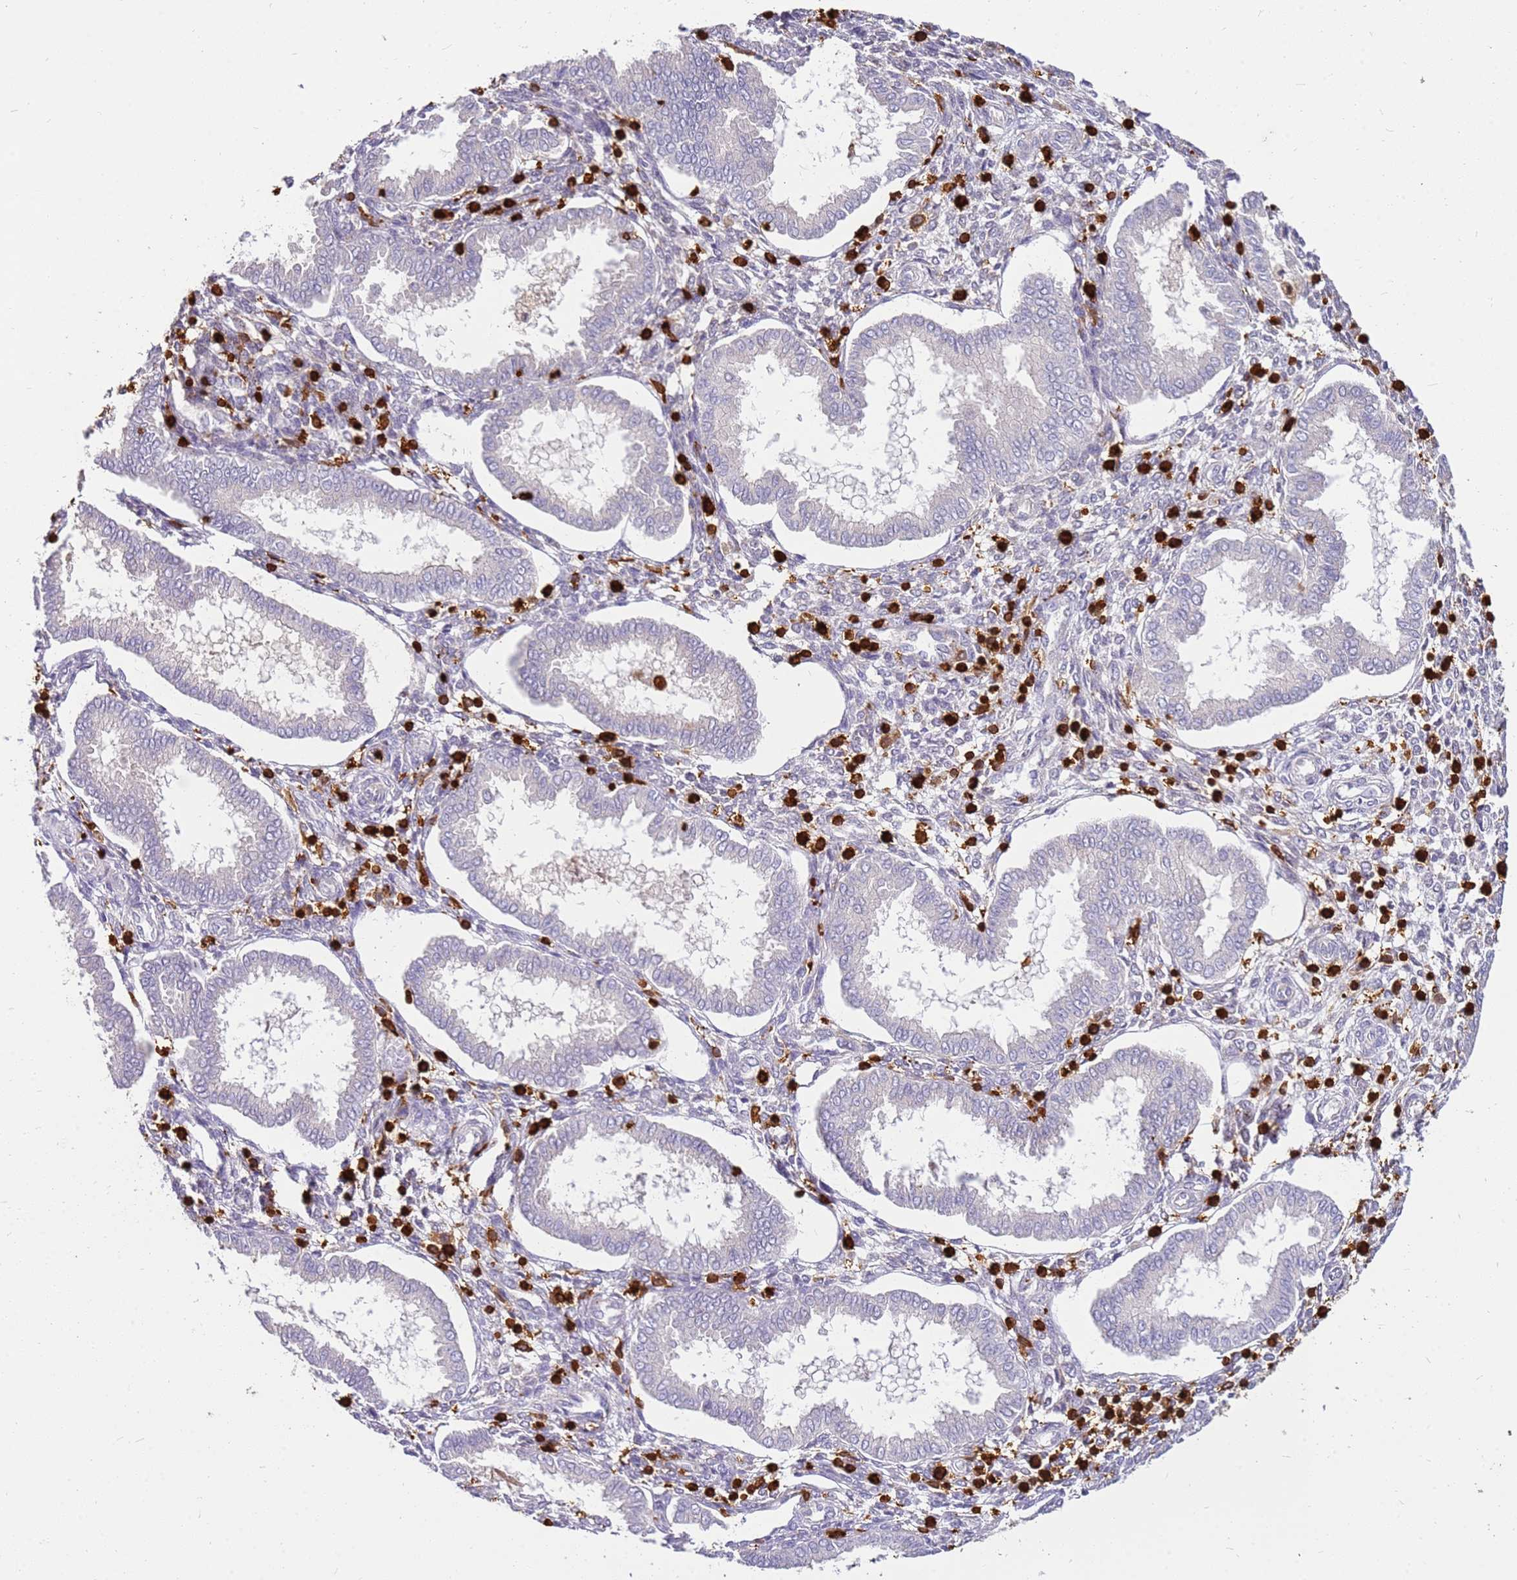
{"staining": {"intensity": "negative", "quantity": "none", "location": "none"}, "tissue": "endometrium", "cell_type": "Cells in endometrial stroma", "image_type": "normal", "snomed": [{"axis": "morphology", "description": "Normal tissue, NOS"}, {"axis": "topography", "description": "Endometrium"}], "caption": "The micrograph shows no significant staining in cells in endometrial stroma of endometrium.", "gene": "CORO1A", "patient": {"sex": "female", "age": 24}}